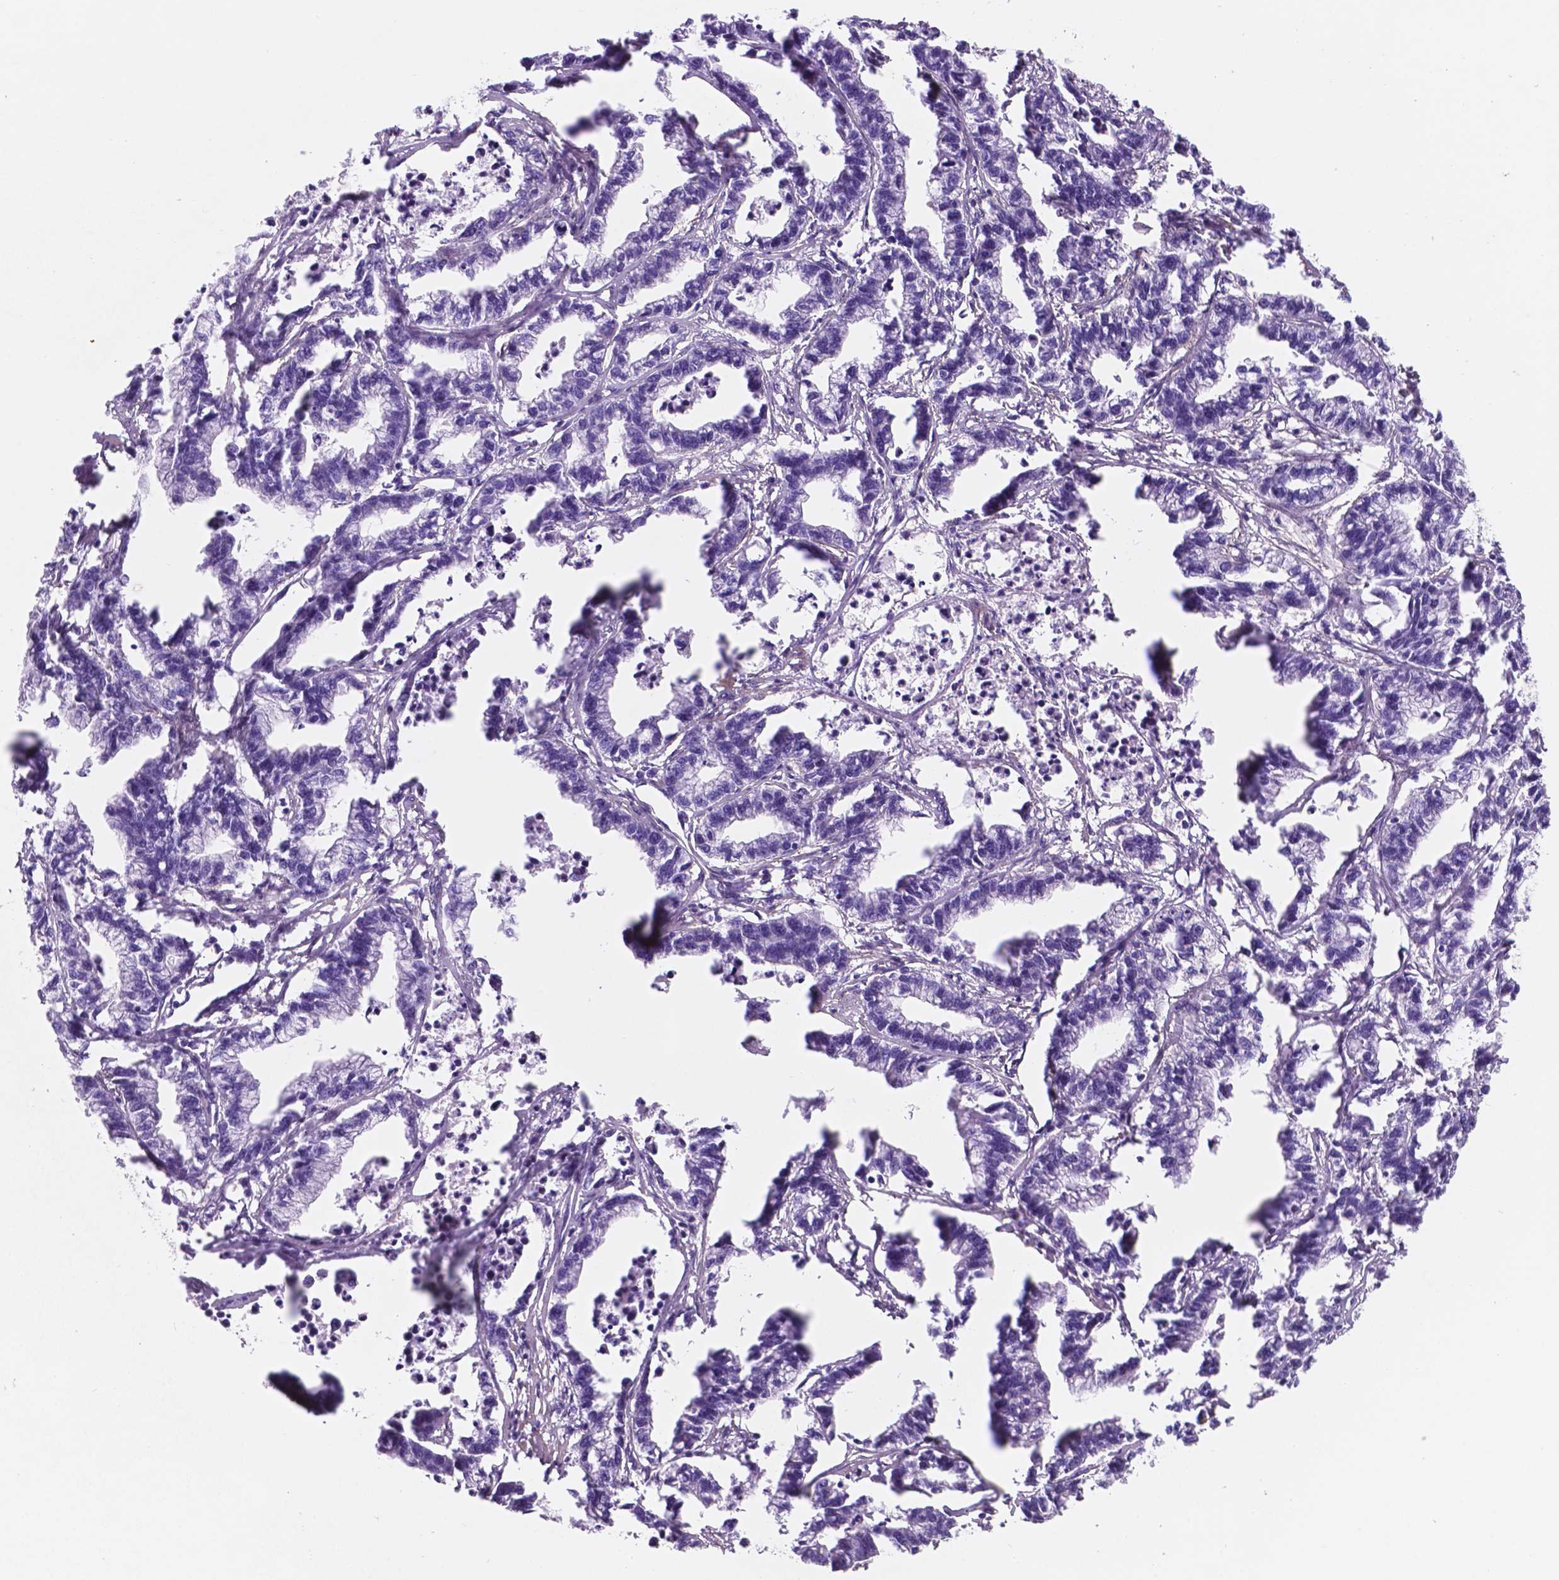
{"staining": {"intensity": "negative", "quantity": "none", "location": "none"}, "tissue": "stomach cancer", "cell_type": "Tumor cells", "image_type": "cancer", "snomed": [{"axis": "morphology", "description": "Adenocarcinoma, NOS"}, {"axis": "topography", "description": "Stomach"}], "caption": "Immunohistochemical staining of human stomach cancer reveals no significant staining in tumor cells.", "gene": "TOR2A", "patient": {"sex": "male", "age": 83}}